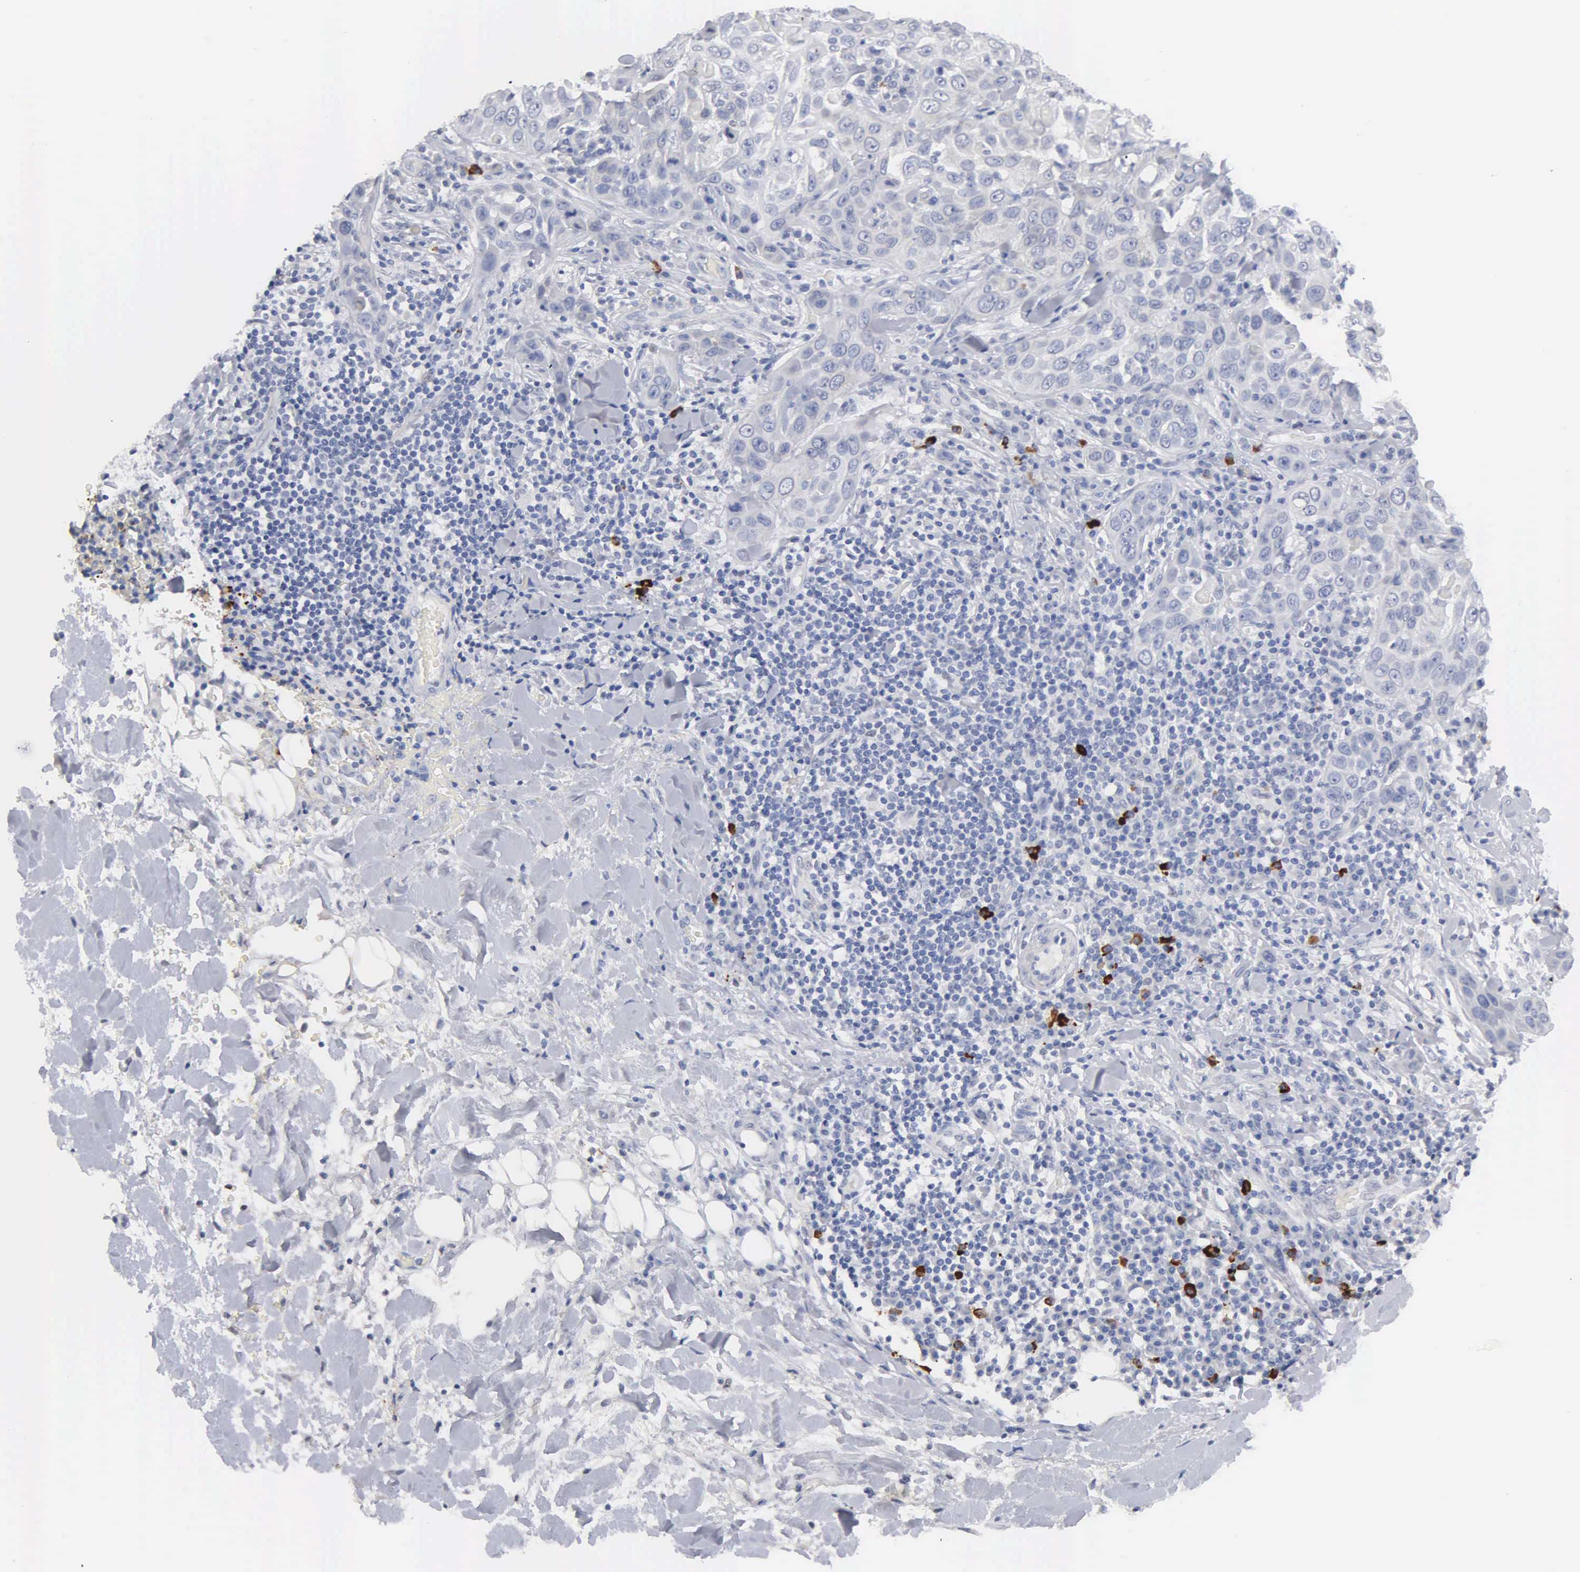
{"staining": {"intensity": "negative", "quantity": "none", "location": "none"}, "tissue": "skin cancer", "cell_type": "Tumor cells", "image_type": "cancer", "snomed": [{"axis": "morphology", "description": "Squamous cell carcinoma, NOS"}, {"axis": "topography", "description": "Skin"}], "caption": "Immunohistochemistry (IHC) image of human skin cancer (squamous cell carcinoma) stained for a protein (brown), which reveals no positivity in tumor cells.", "gene": "ASPHD2", "patient": {"sex": "male", "age": 84}}